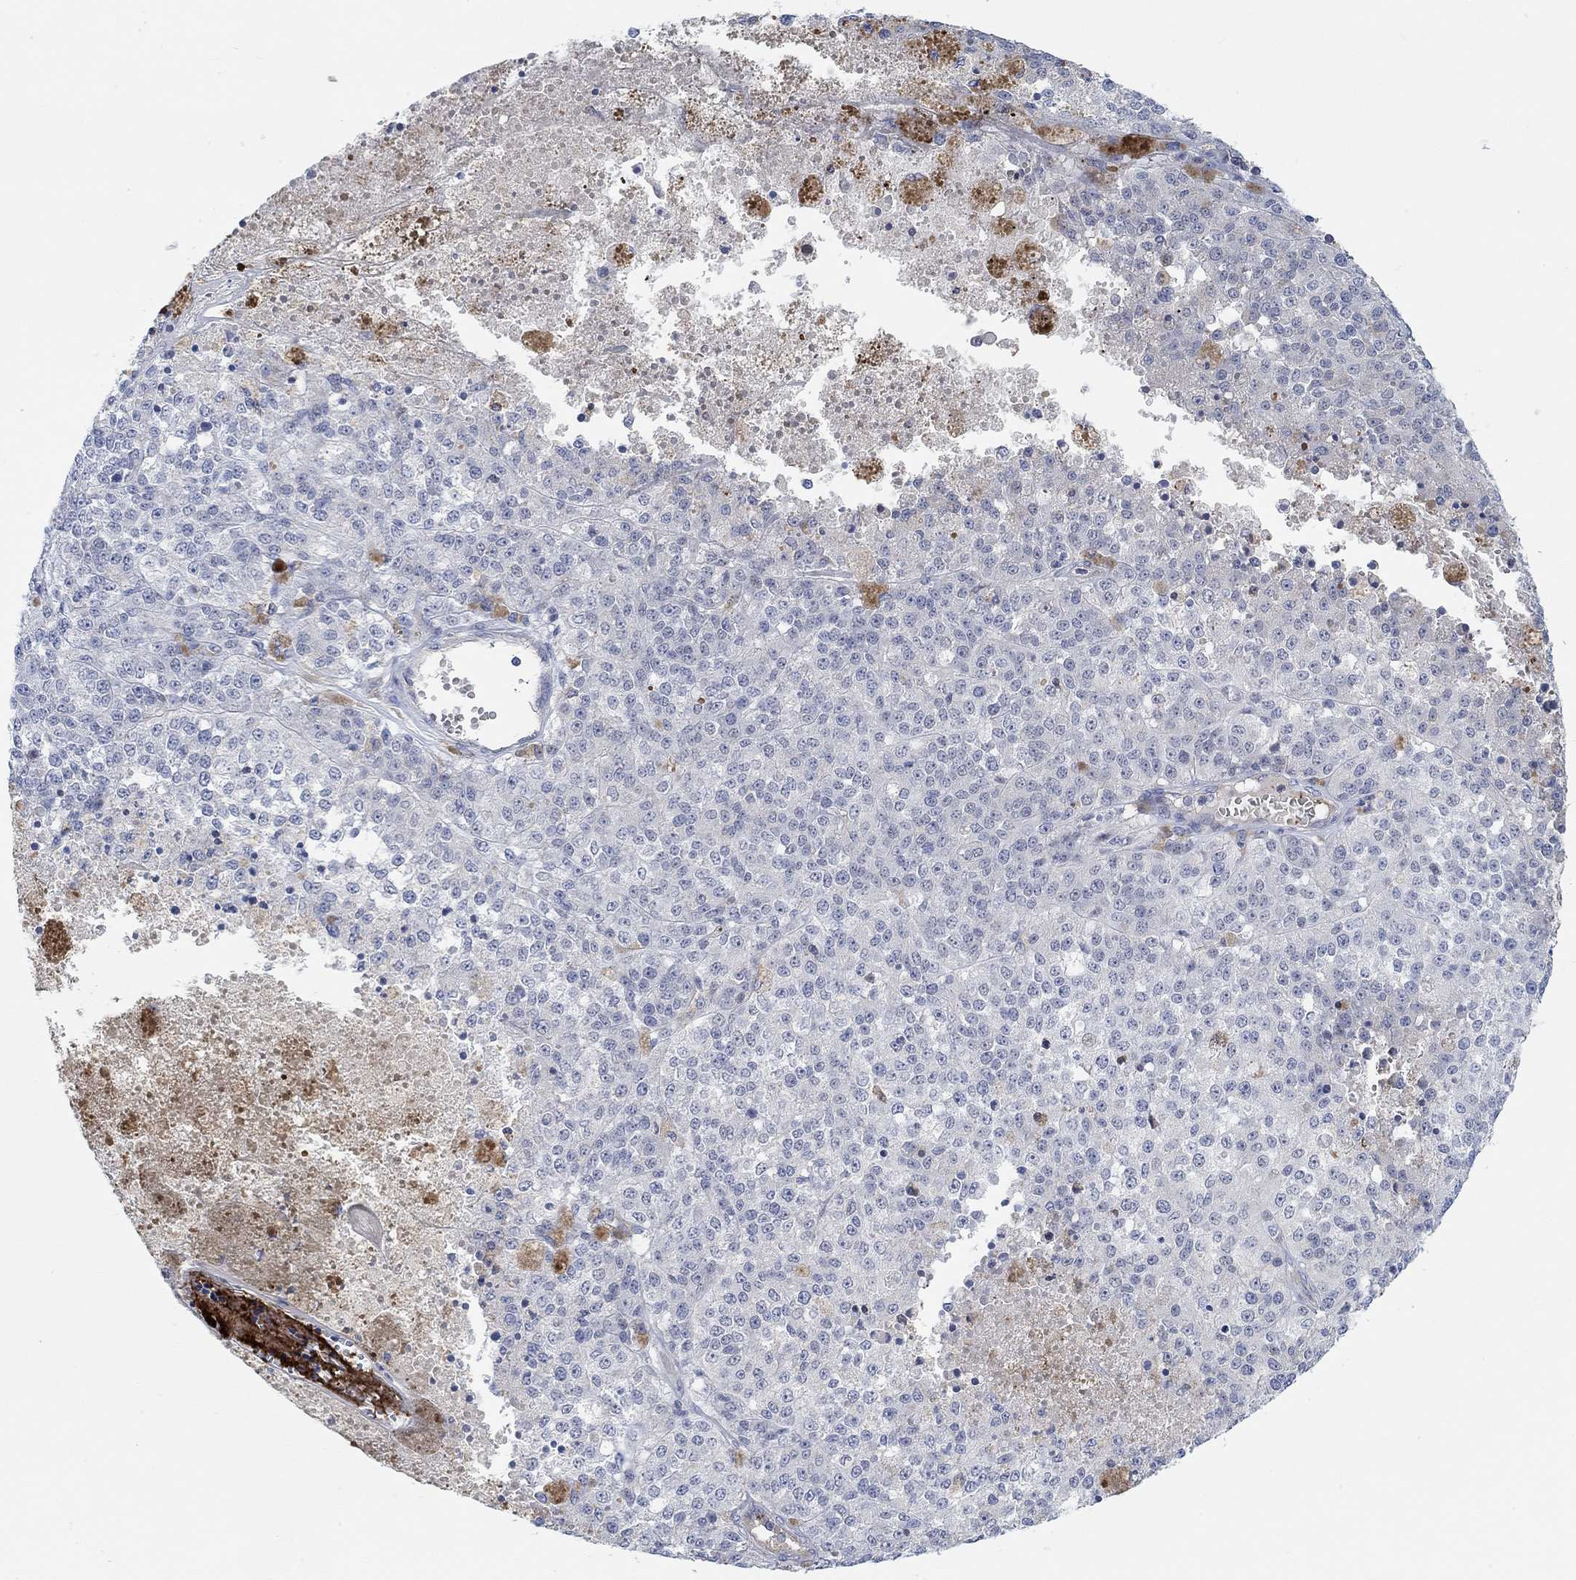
{"staining": {"intensity": "negative", "quantity": "none", "location": "none"}, "tissue": "melanoma", "cell_type": "Tumor cells", "image_type": "cancer", "snomed": [{"axis": "morphology", "description": "Malignant melanoma, Metastatic site"}, {"axis": "topography", "description": "Lymph node"}], "caption": "A high-resolution micrograph shows immunohistochemistry staining of malignant melanoma (metastatic site), which shows no significant staining in tumor cells. (DAB immunohistochemistry with hematoxylin counter stain).", "gene": "PMFBP1", "patient": {"sex": "female", "age": 64}}